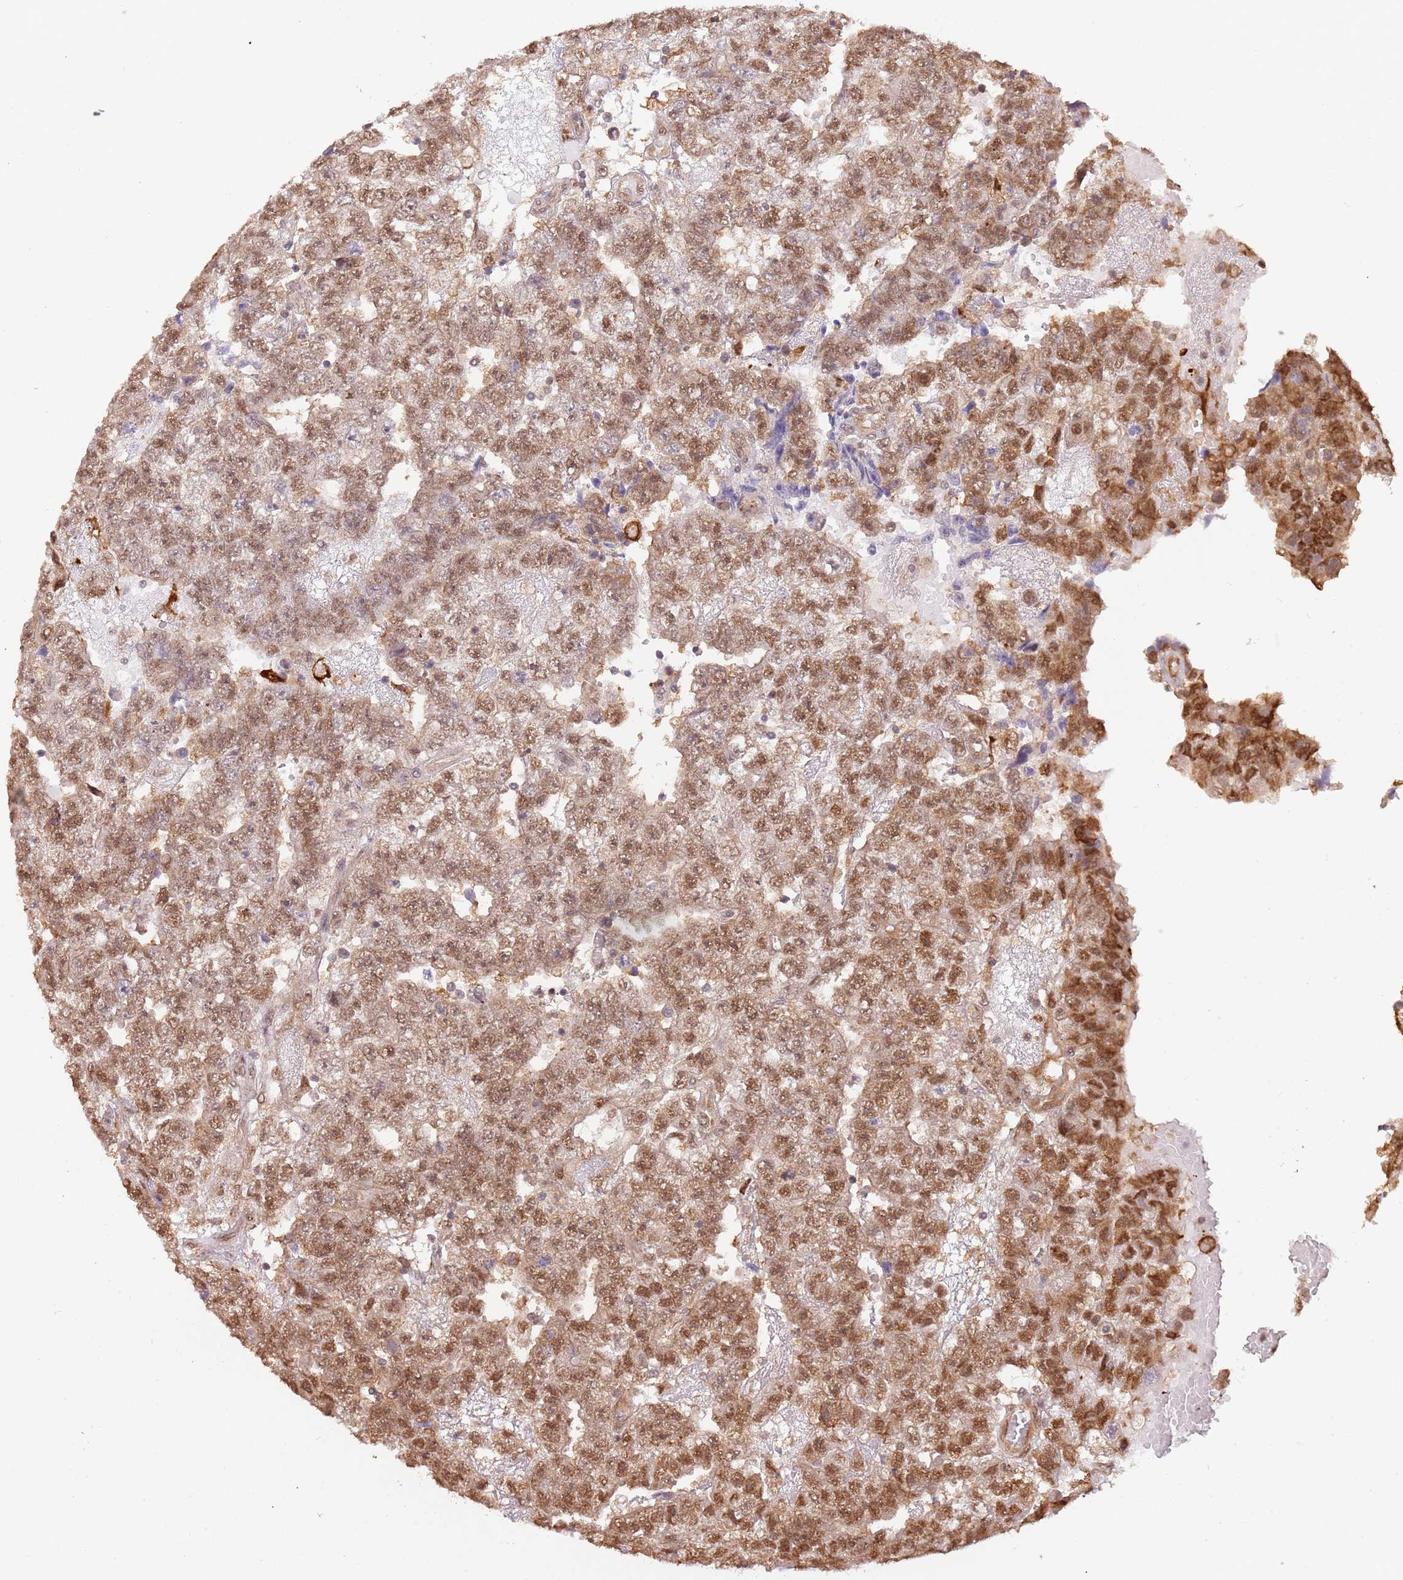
{"staining": {"intensity": "moderate", "quantity": ">75%", "location": "nuclear"}, "tissue": "testis cancer", "cell_type": "Tumor cells", "image_type": "cancer", "snomed": [{"axis": "morphology", "description": "Carcinoma, Embryonal, NOS"}, {"axis": "topography", "description": "Testis"}], "caption": "Tumor cells reveal moderate nuclear staining in approximately >75% of cells in testis embryonal carcinoma.", "gene": "PLSCR5", "patient": {"sex": "male", "age": 25}}